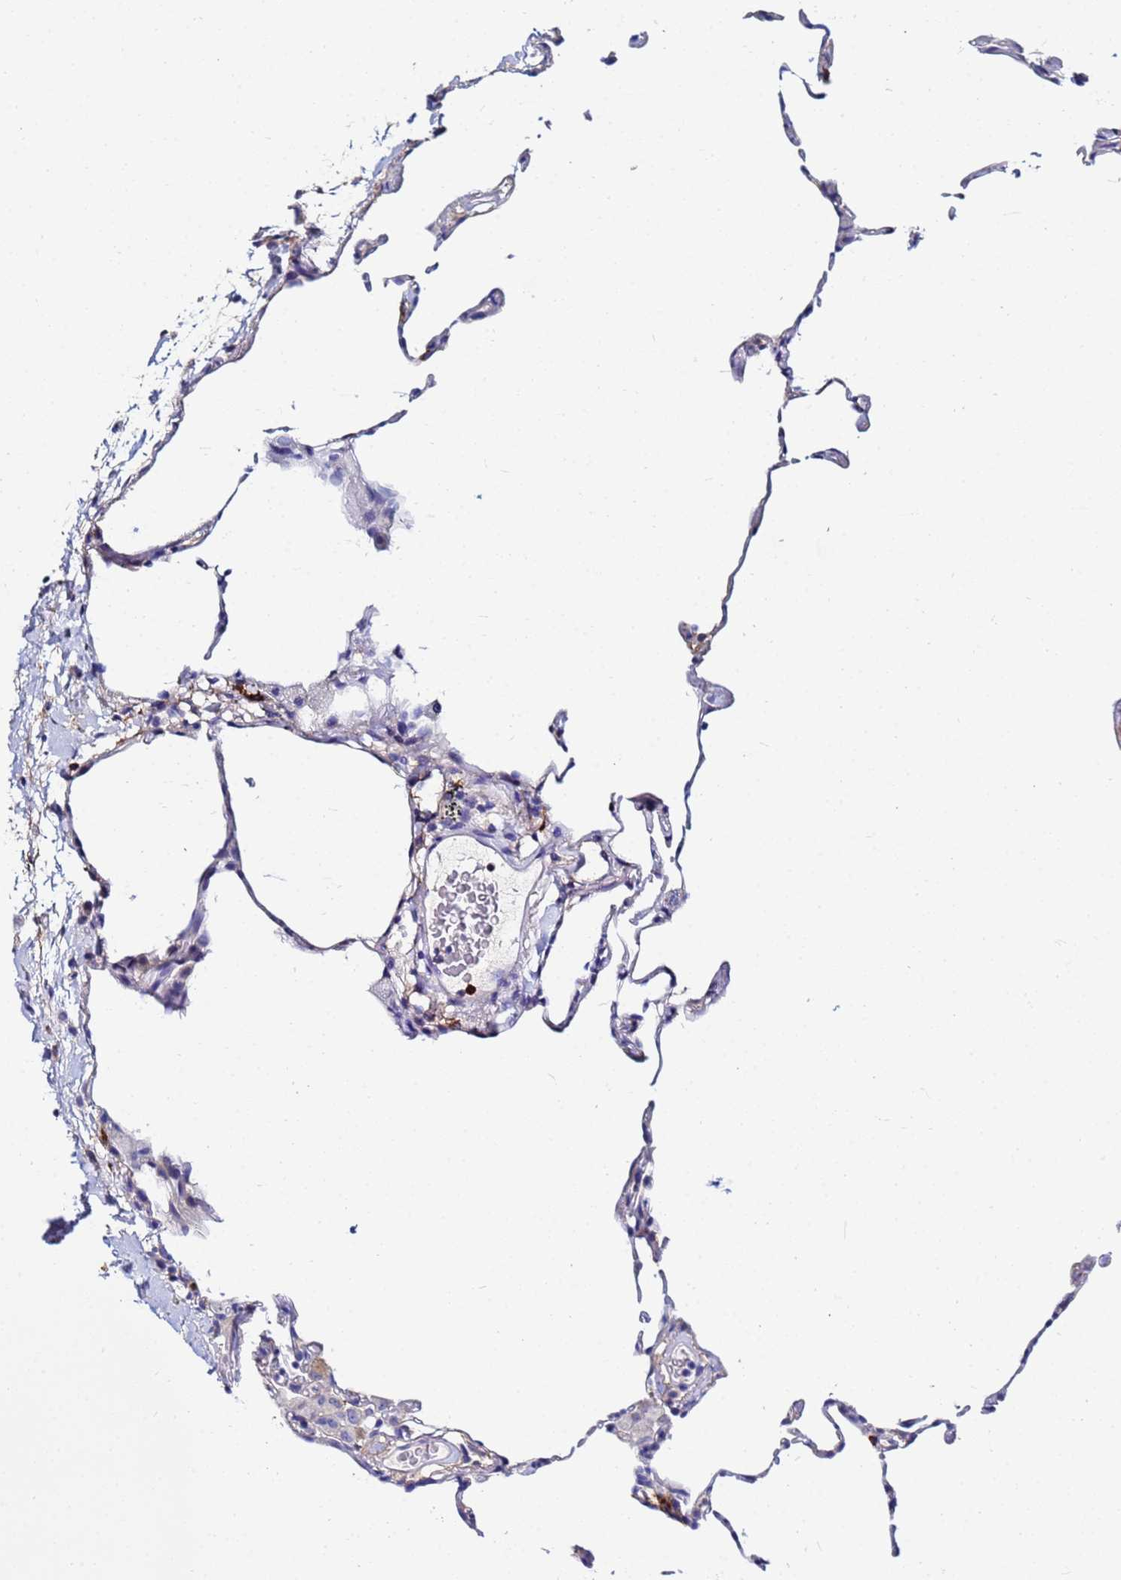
{"staining": {"intensity": "negative", "quantity": "none", "location": "none"}, "tissue": "lung", "cell_type": "Alveolar cells", "image_type": "normal", "snomed": [{"axis": "morphology", "description": "Normal tissue, NOS"}, {"axis": "topography", "description": "Lung"}], "caption": "A photomicrograph of human lung is negative for staining in alveolar cells. The staining is performed using DAB brown chromogen with nuclei counter-stained in using hematoxylin.", "gene": "BASP1", "patient": {"sex": "female", "age": 57}}